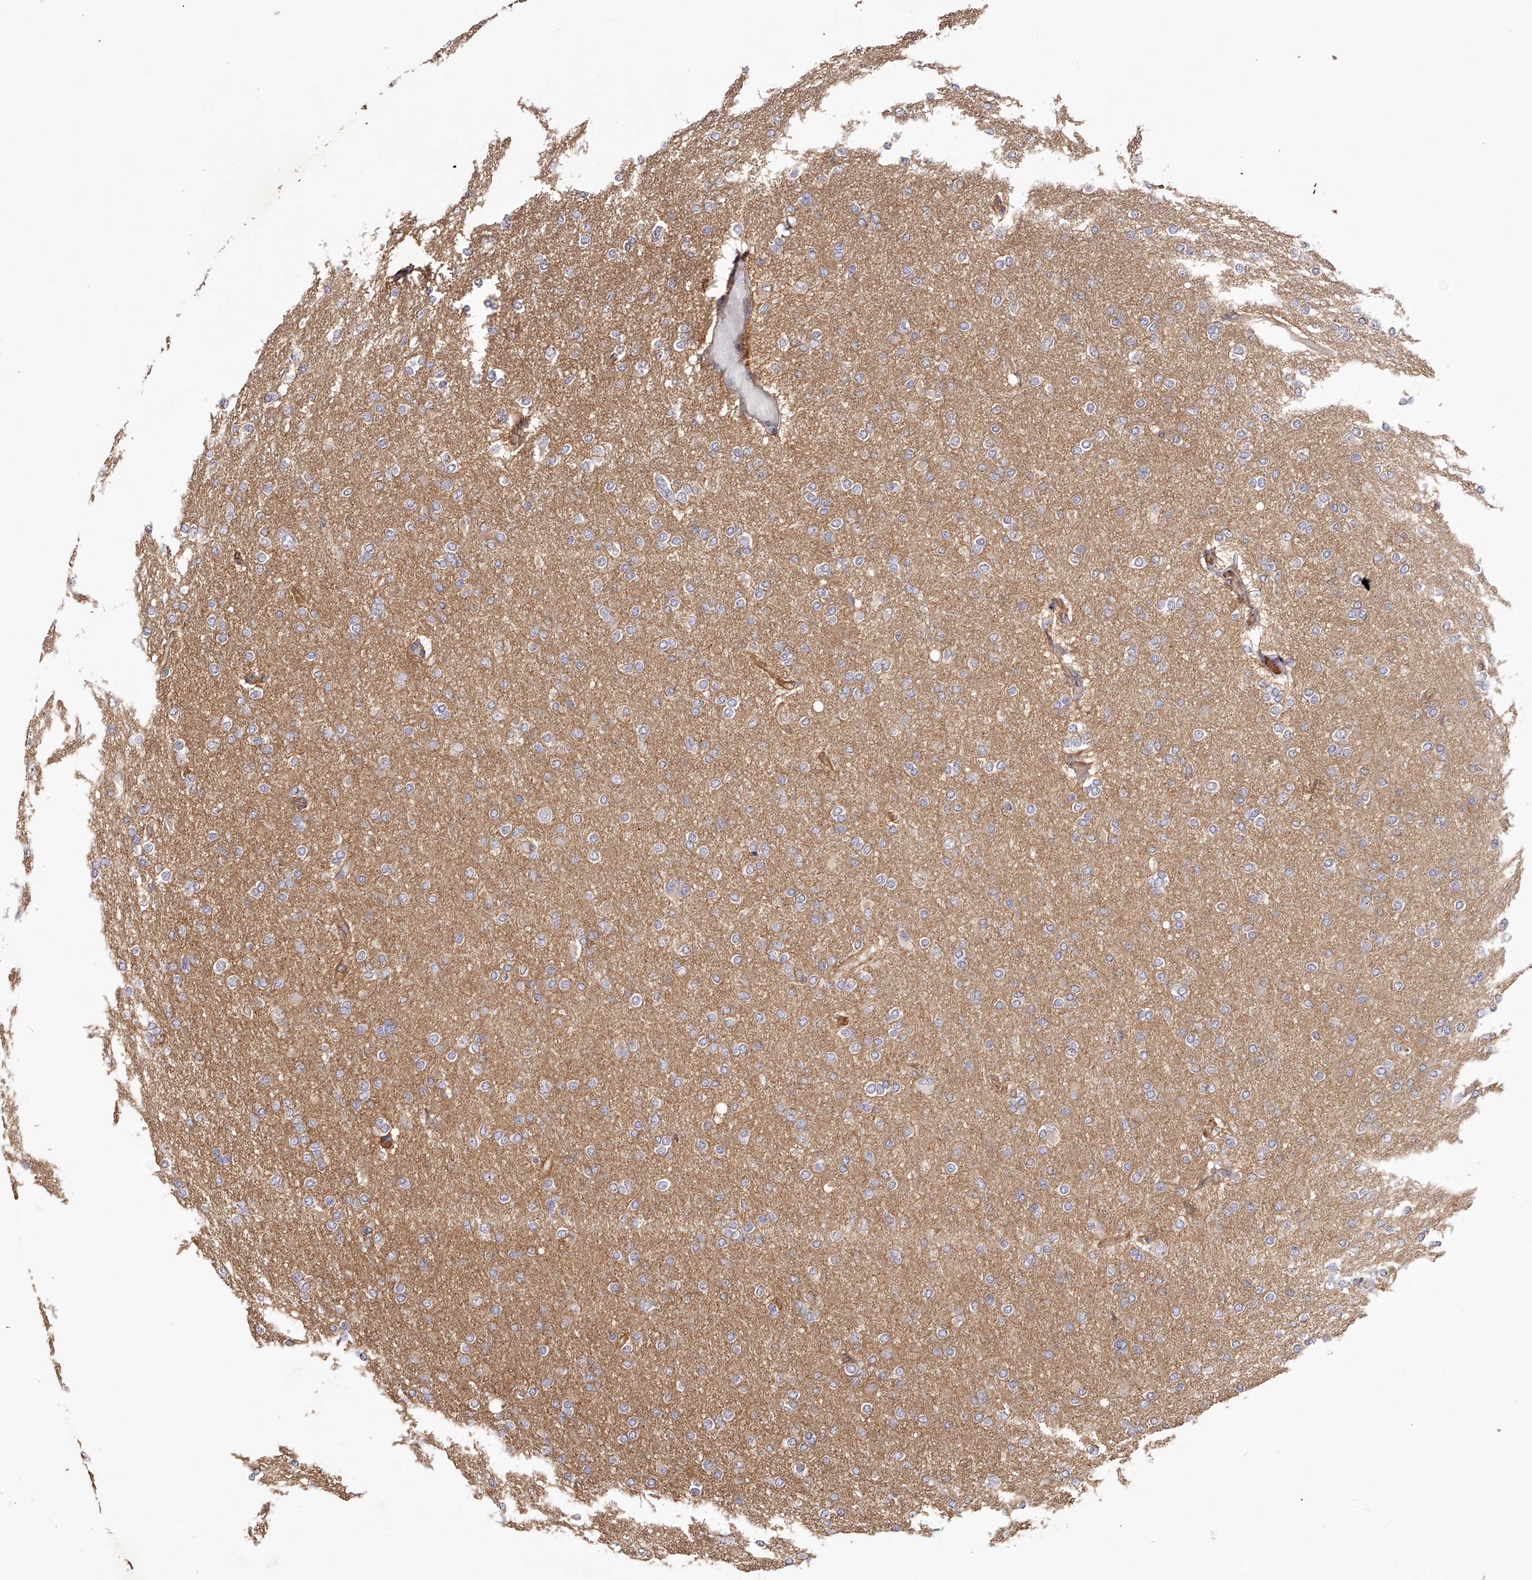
{"staining": {"intensity": "negative", "quantity": "none", "location": "none"}, "tissue": "glioma", "cell_type": "Tumor cells", "image_type": "cancer", "snomed": [{"axis": "morphology", "description": "Glioma, malignant, High grade"}, {"axis": "topography", "description": "Cerebral cortex"}], "caption": "Immunohistochemical staining of high-grade glioma (malignant) demonstrates no significant expression in tumor cells.", "gene": "LTV1", "patient": {"sex": "female", "age": 36}}